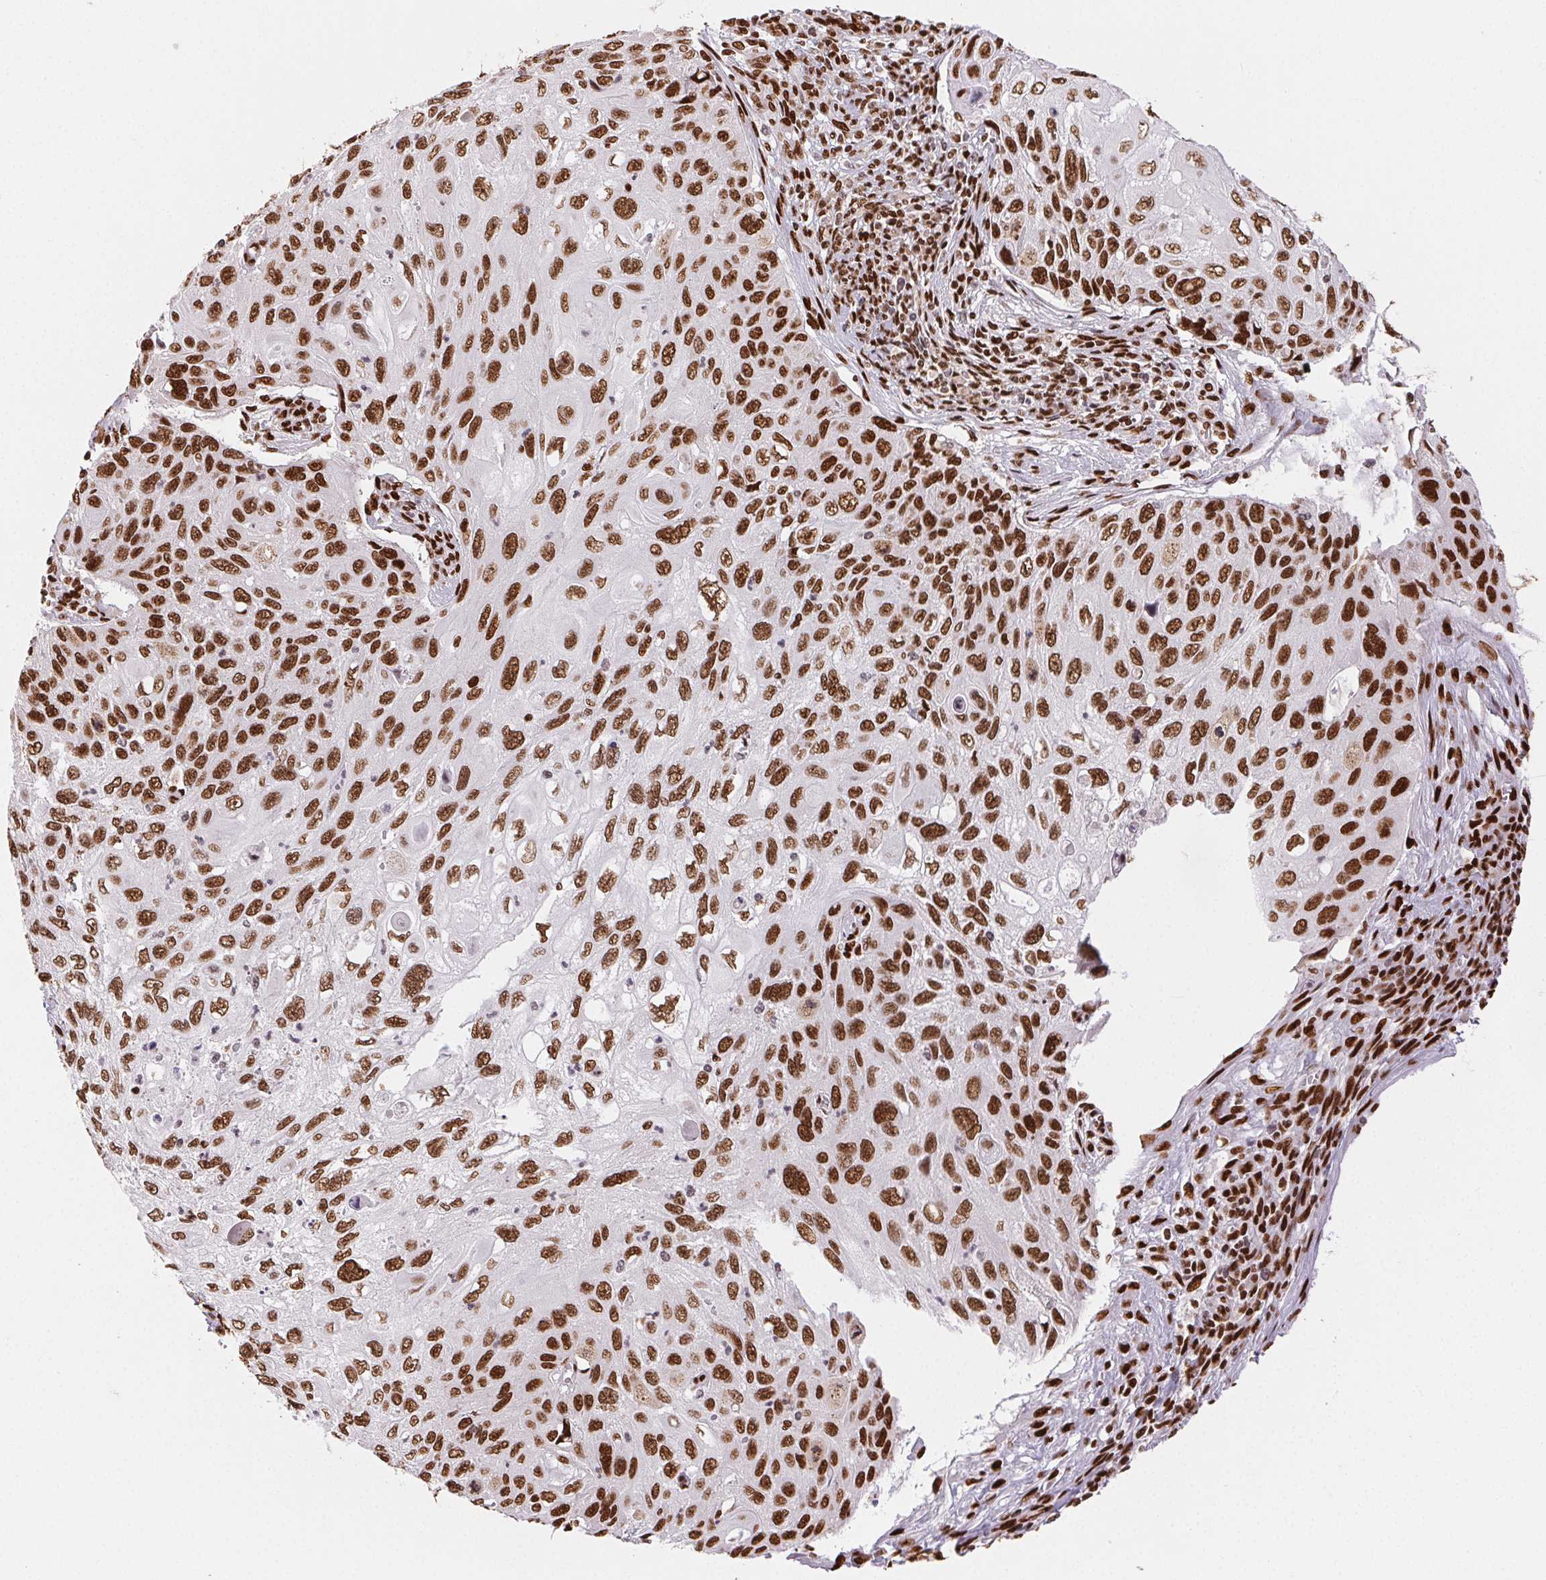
{"staining": {"intensity": "strong", "quantity": ">75%", "location": "nuclear"}, "tissue": "cervical cancer", "cell_type": "Tumor cells", "image_type": "cancer", "snomed": [{"axis": "morphology", "description": "Squamous cell carcinoma, NOS"}, {"axis": "topography", "description": "Cervix"}], "caption": "Immunohistochemistry staining of cervical squamous cell carcinoma, which displays high levels of strong nuclear positivity in approximately >75% of tumor cells indicating strong nuclear protein expression. The staining was performed using DAB (3,3'-diaminobenzidine) (brown) for protein detection and nuclei were counterstained in hematoxylin (blue).", "gene": "ZNF80", "patient": {"sex": "female", "age": 70}}